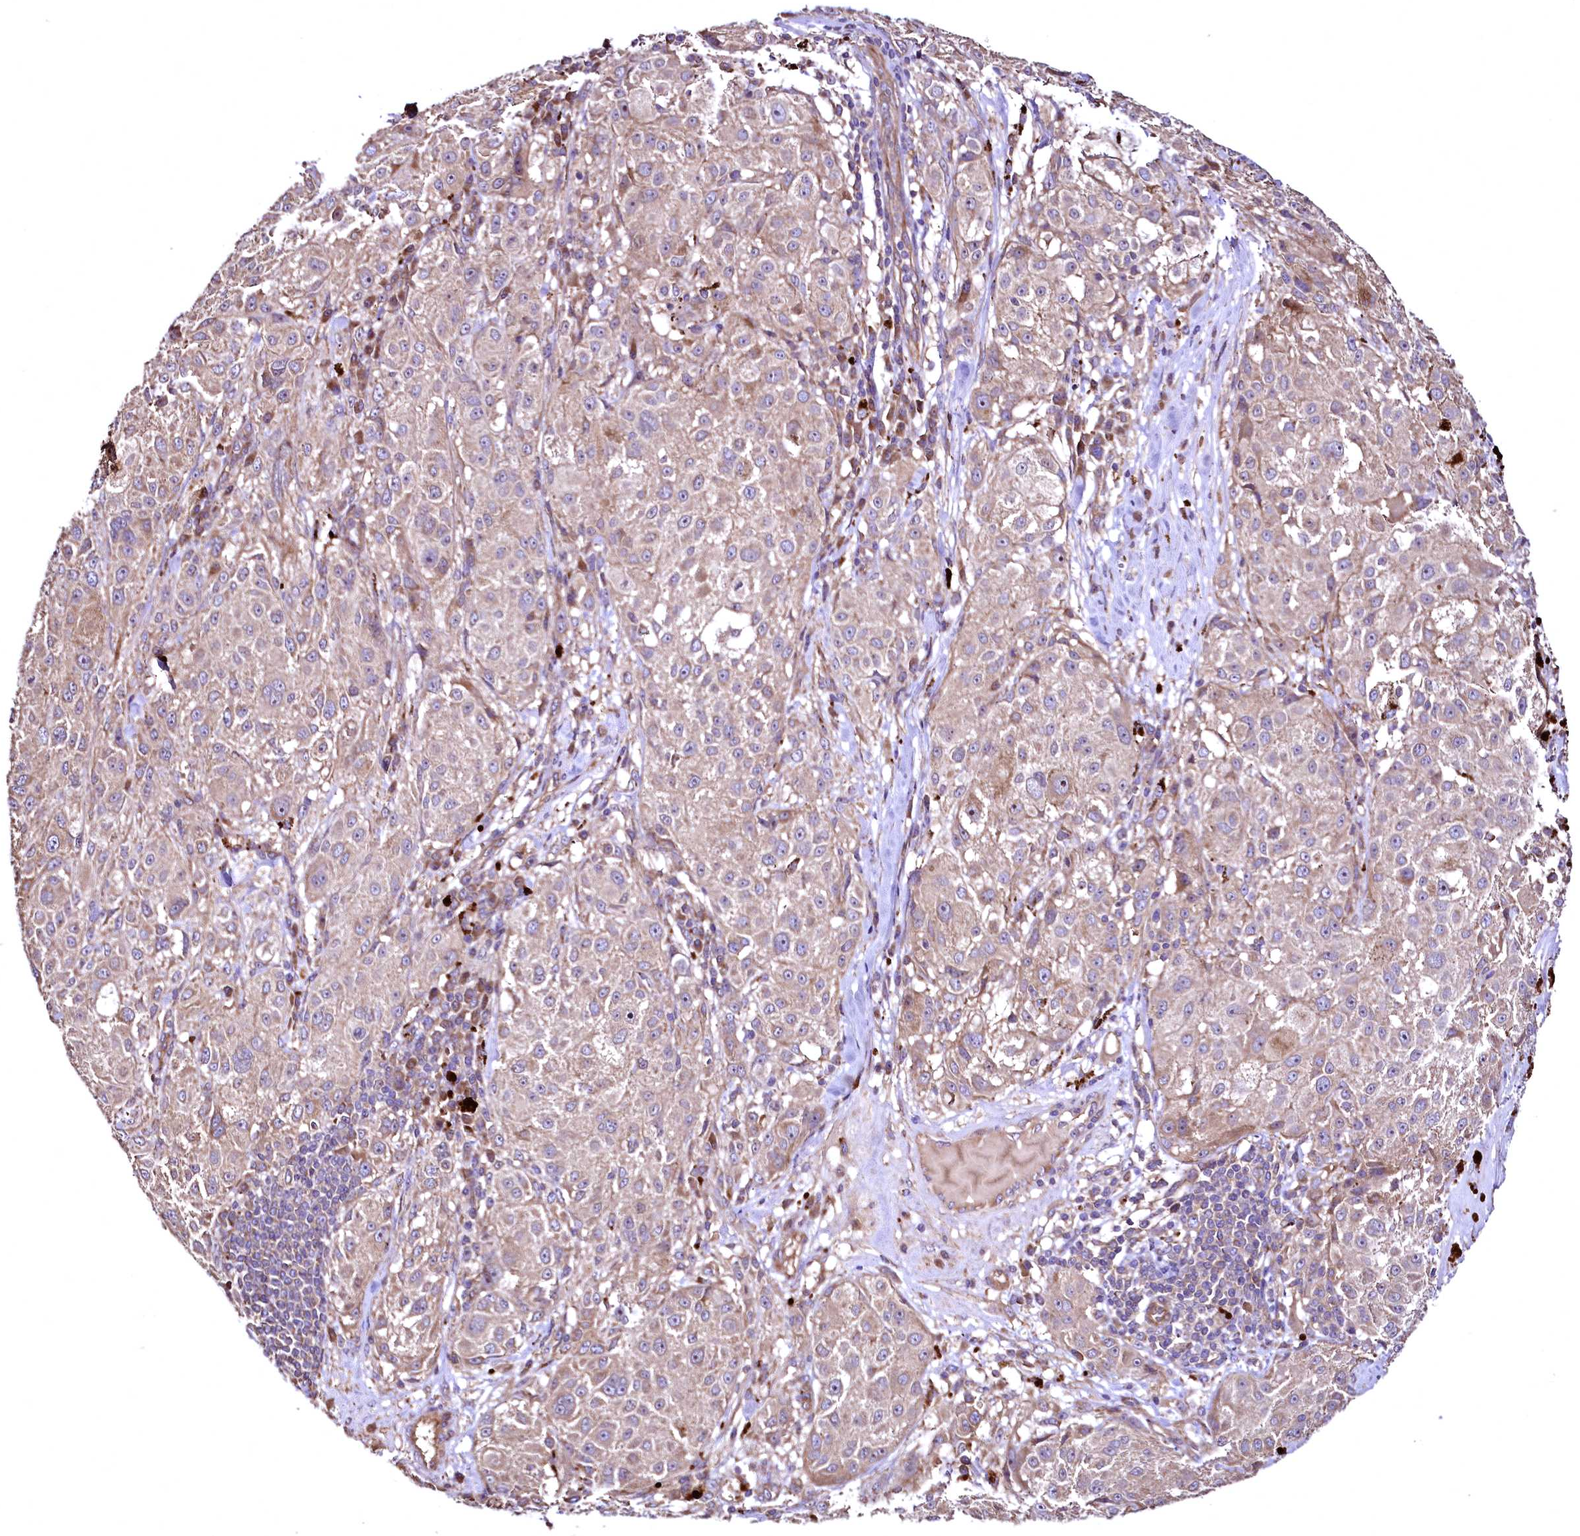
{"staining": {"intensity": "moderate", "quantity": ">75%", "location": "cytoplasmic/membranous"}, "tissue": "melanoma", "cell_type": "Tumor cells", "image_type": "cancer", "snomed": [{"axis": "morphology", "description": "Necrosis, NOS"}, {"axis": "morphology", "description": "Malignant melanoma, NOS"}, {"axis": "topography", "description": "Skin"}], "caption": "DAB immunohistochemical staining of malignant melanoma shows moderate cytoplasmic/membranous protein staining in about >75% of tumor cells.", "gene": "TBCEL", "patient": {"sex": "female", "age": 87}}